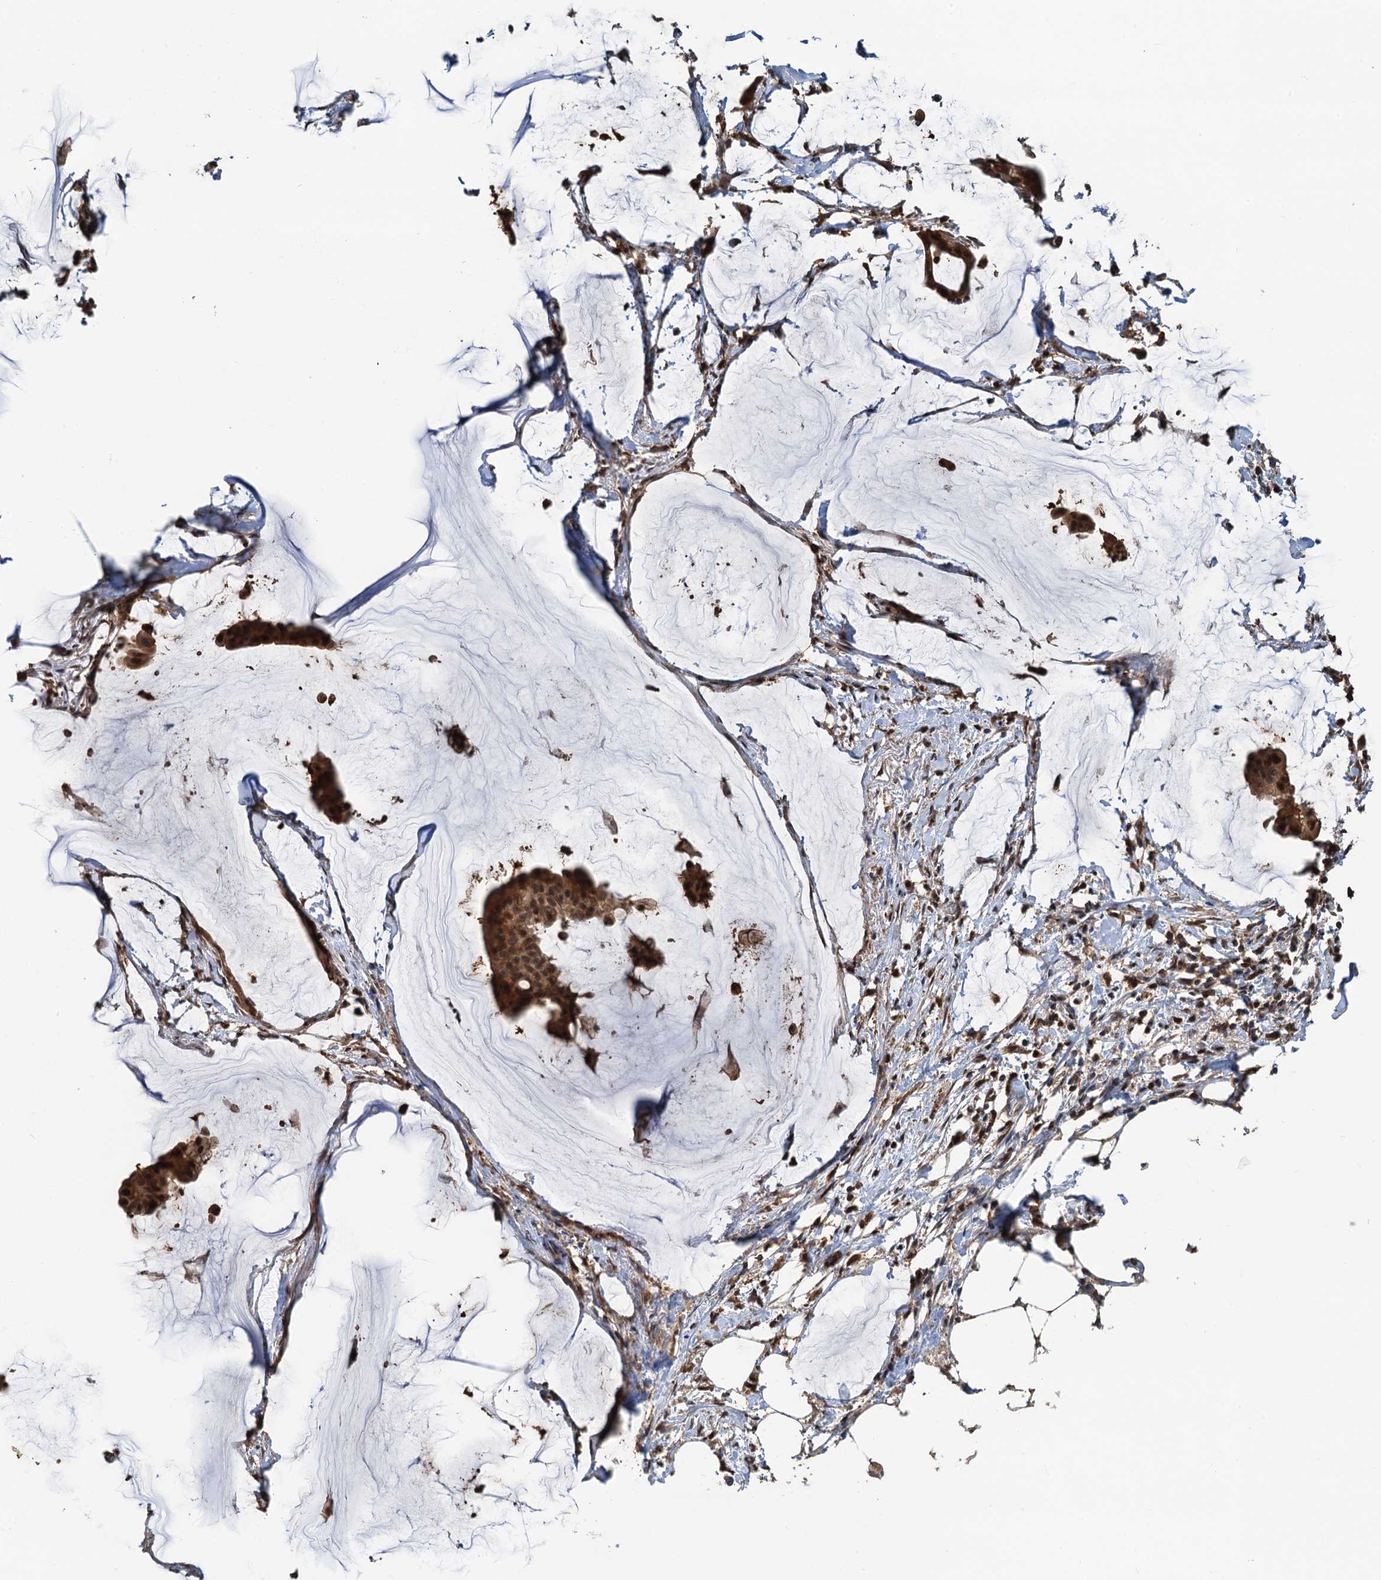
{"staining": {"intensity": "moderate", "quantity": ">75%", "location": "cytoplasmic/membranous,nuclear"}, "tissue": "ovarian cancer", "cell_type": "Tumor cells", "image_type": "cancer", "snomed": [{"axis": "morphology", "description": "Cystadenocarcinoma, mucinous, NOS"}, {"axis": "topography", "description": "Ovary"}], "caption": "Ovarian cancer stained with immunohistochemistry demonstrates moderate cytoplasmic/membranous and nuclear expression in approximately >75% of tumor cells.", "gene": "ZNF609", "patient": {"sex": "female", "age": 73}}